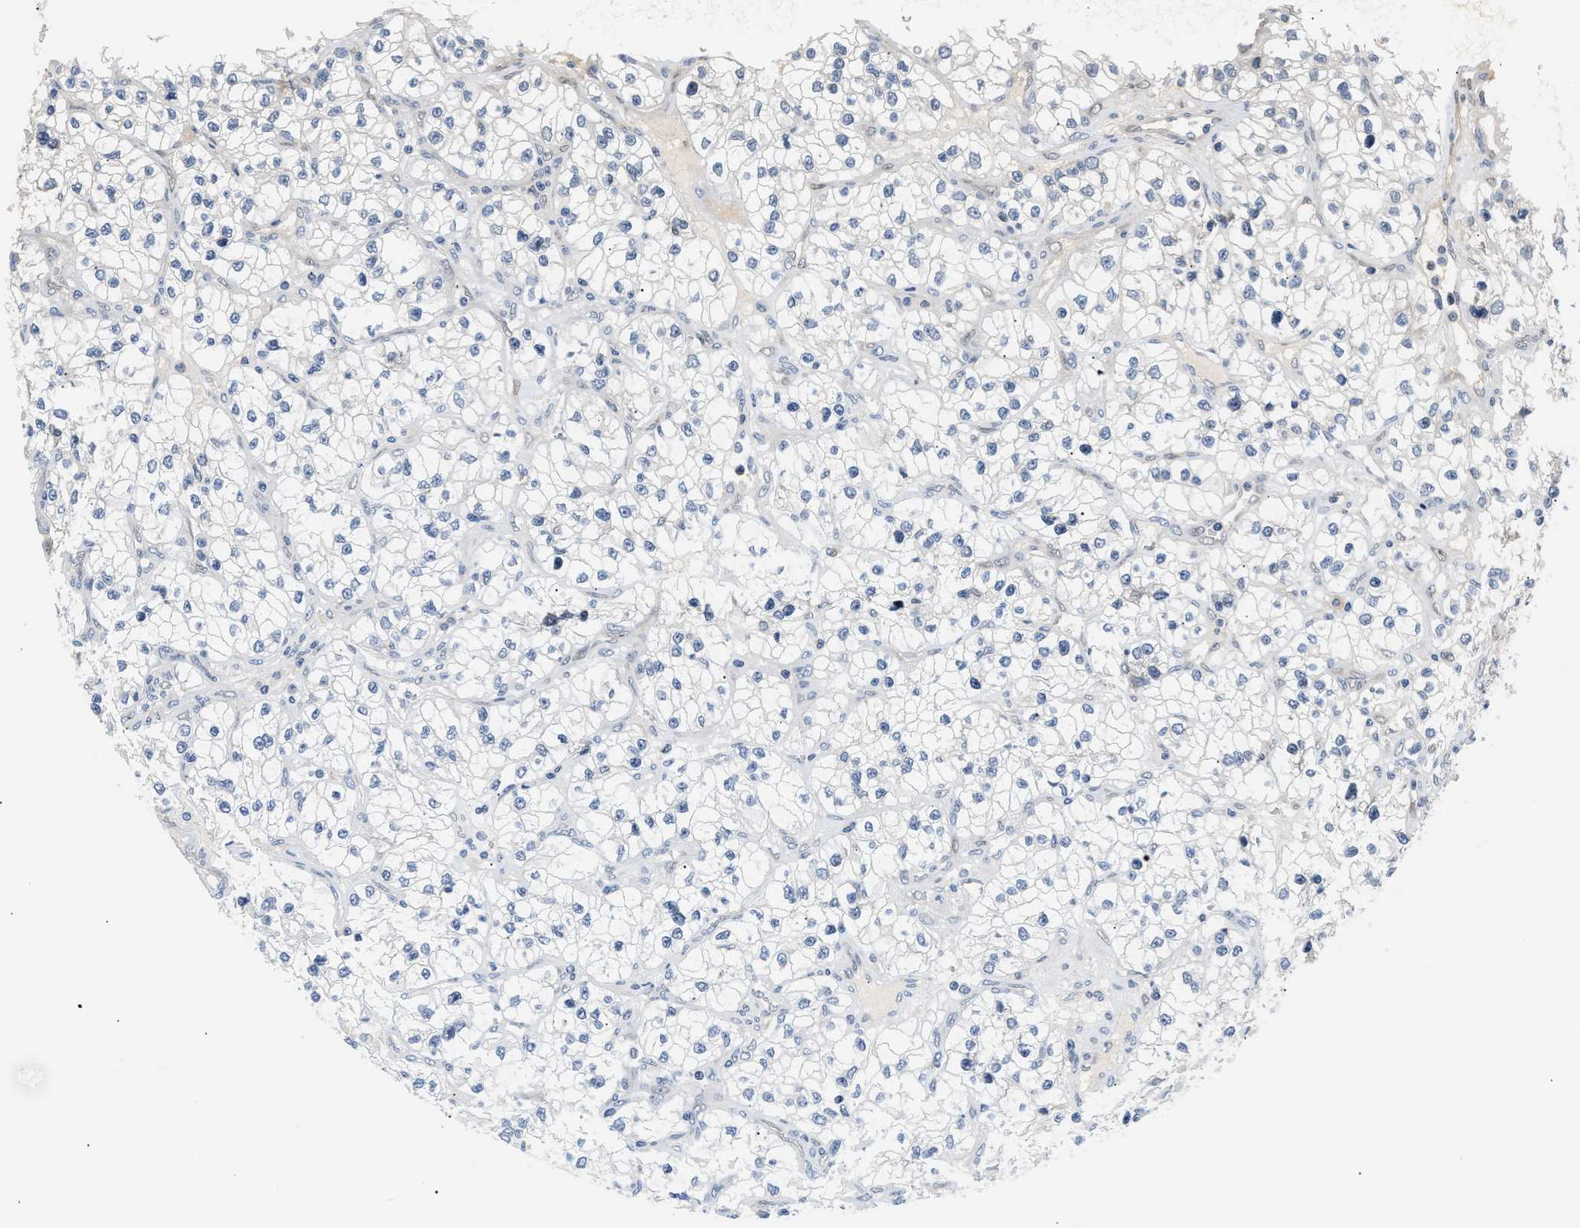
{"staining": {"intensity": "negative", "quantity": "none", "location": "none"}, "tissue": "renal cancer", "cell_type": "Tumor cells", "image_type": "cancer", "snomed": [{"axis": "morphology", "description": "Adenocarcinoma, NOS"}, {"axis": "topography", "description": "Kidney"}], "caption": "Histopathology image shows no significant protein expression in tumor cells of adenocarcinoma (renal).", "gene": "TNIP2", "patient": {"sex": "female", "age": 57}}